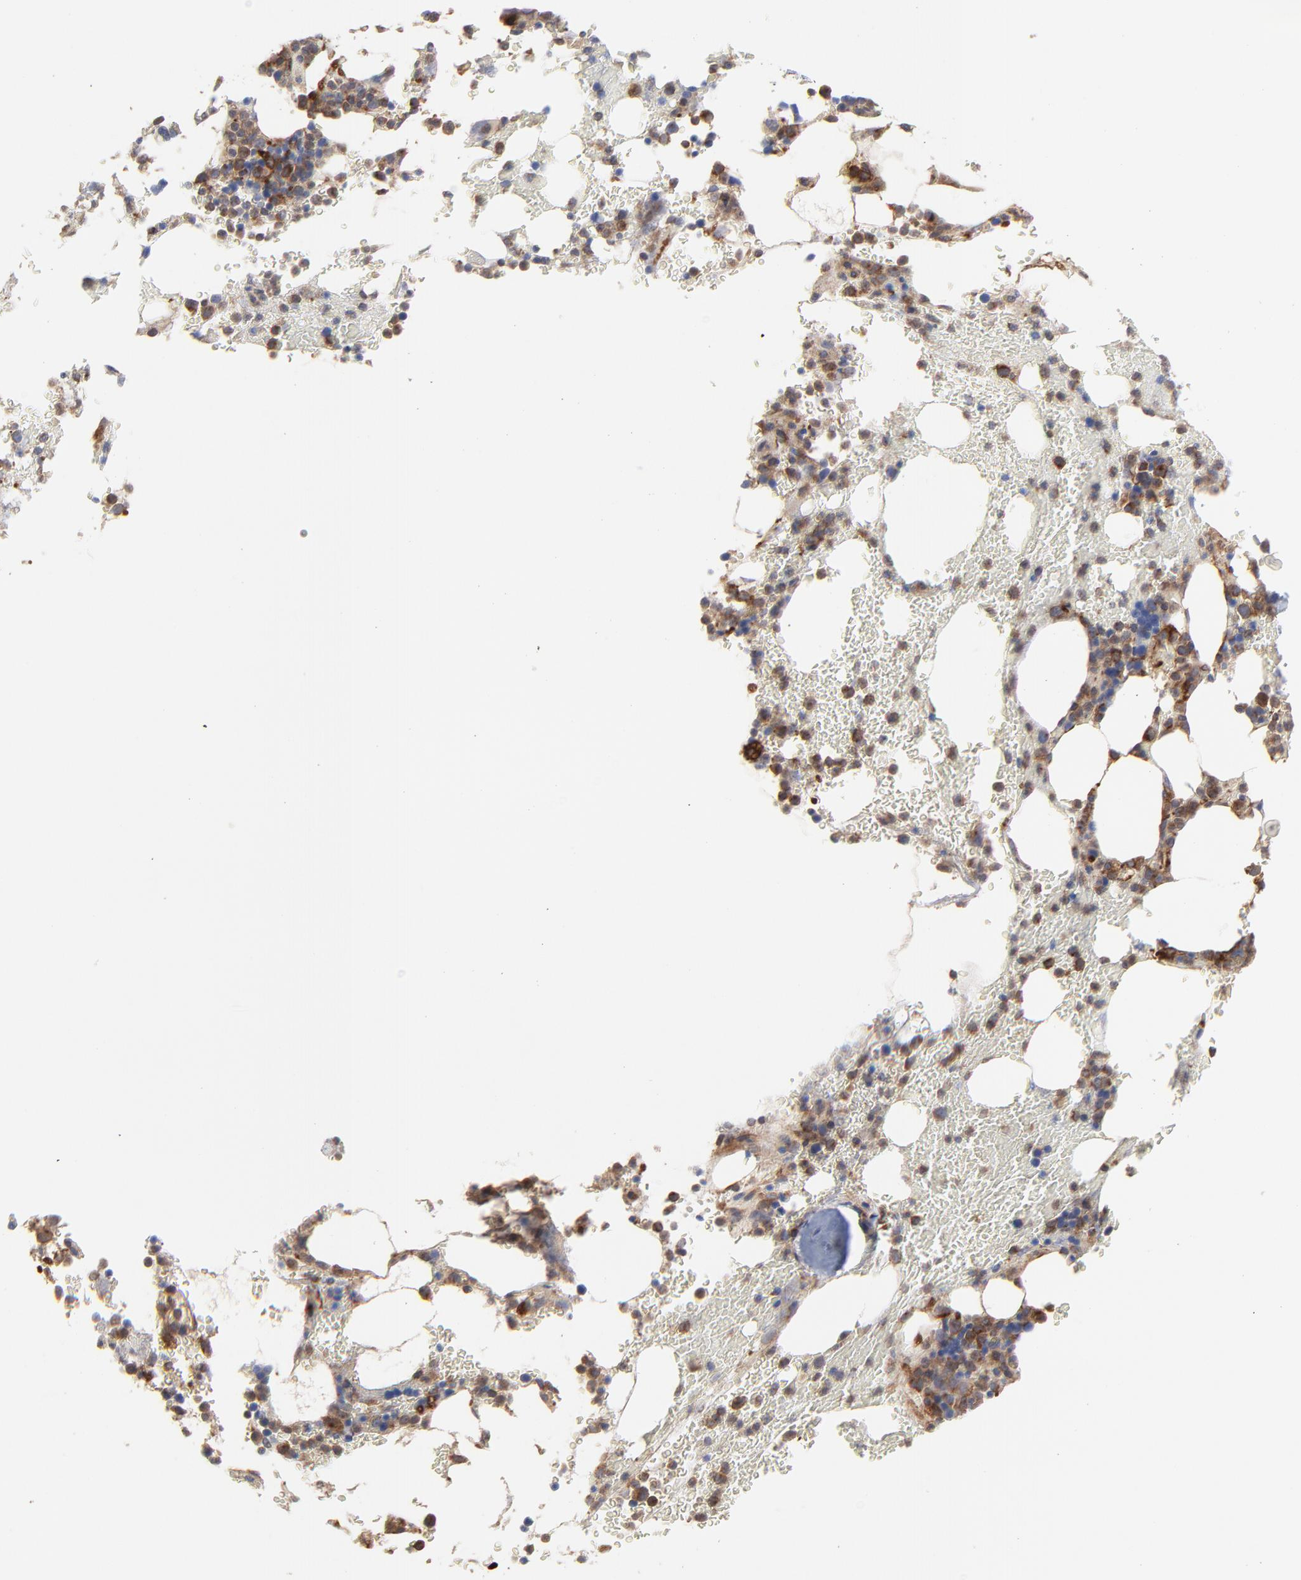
{"staining": {"intensity": "moderate", "quantity": "25%-75%", "location": "cytoplasmic/membranous"}, "tissue": "bone marrow", "cell_type": "Hematopoietic cells", "image_type": "normal", "snomed": [{"axis": "morphology", "description": "Normal tissue, NOS"}, {"axis": "topography", "description": "Bone marrow"}], "caption": "Moderate cytoplasmic/membranous protein staining is appreciated in about 25%-75% of hematopoietic cells in bone marrow. Immunohistochemistry stains the protein of interest in brown and the nuclei are stained blue.", "gene": "RAB9A", "patient": {"sex": "female", "age": 73}}